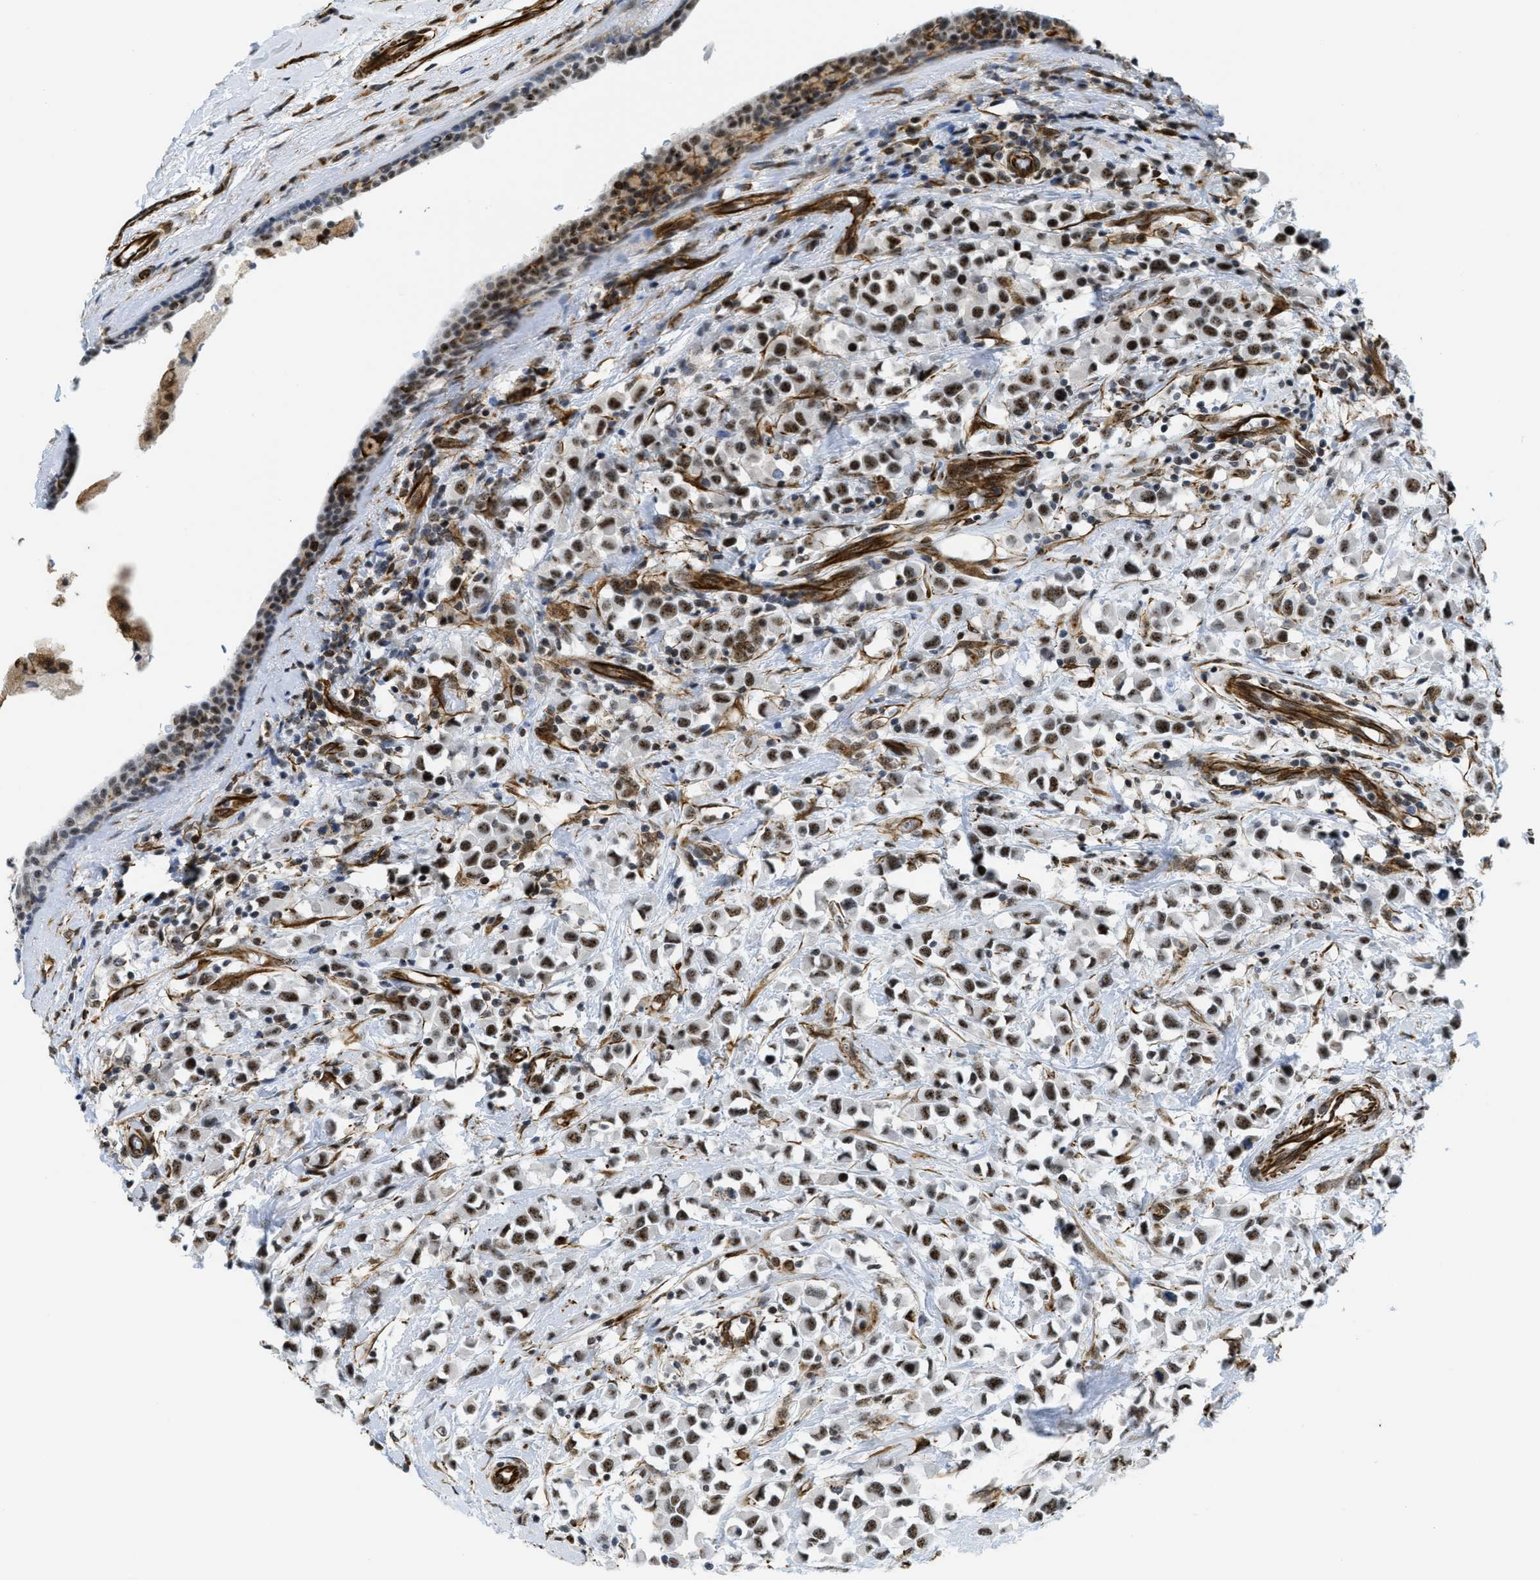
{"staining": {"intensity": "moderate", "quantity": ">75%", "location": "nuclear"}, "tissue": "breast cancer", "cell_type": "Tumor cells", "image_type": "cancer", "snomed": [{"axis": "morphology", "description": "Duct carcinoma"}, {"axis": "topography", "description": "Breast"}], "caption": "DAB (3,3'-diaminobenzidine) immunohistochemical staining of invasive ductal carcinoma (breast) reveals moderate nuclear protein expression in approximately >75% of tumor cells.", "gene": "LRRC8B", "patient": {"sex": "female", "age": 61}}